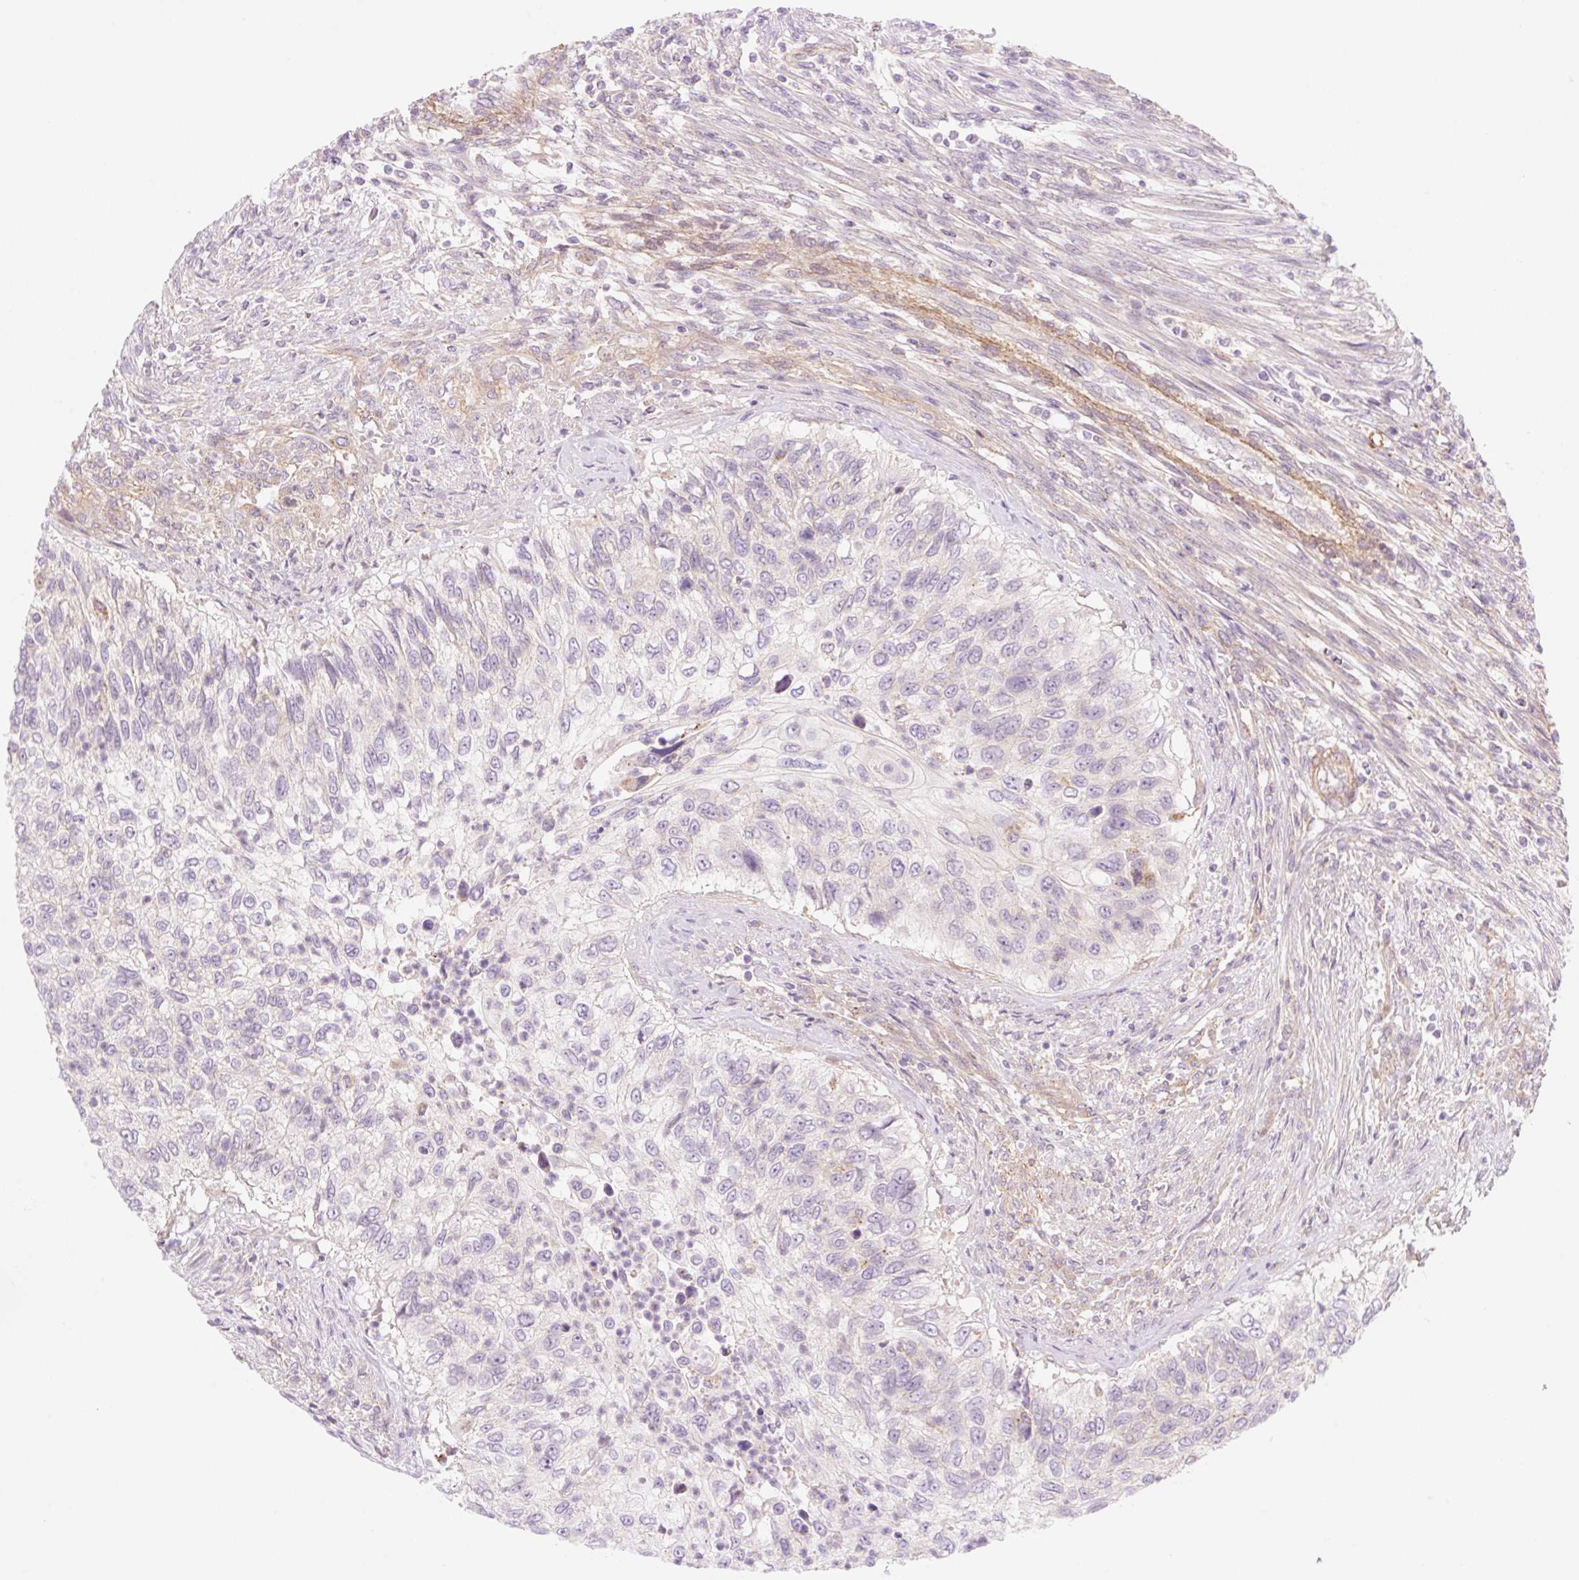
{"staining": {"intensity": "negative", "quantity": "none", "location": "none"}, "tissue": "urothelial cancer", "cell_type": "Tumor cells", "image_type": "cancer", "snomed": [{"axis": "morphology", "description": "Urothelial carcinoma, High grade"}, {"axis": "topography", "description": "Urinary bladder"}], "caption": "This is an immunohistochemistry micrograph of human urothelial cancer. There is no expression in tumor cells.", "gene": "NLRP5", "patient": {"sex": "female", "age": 60}}